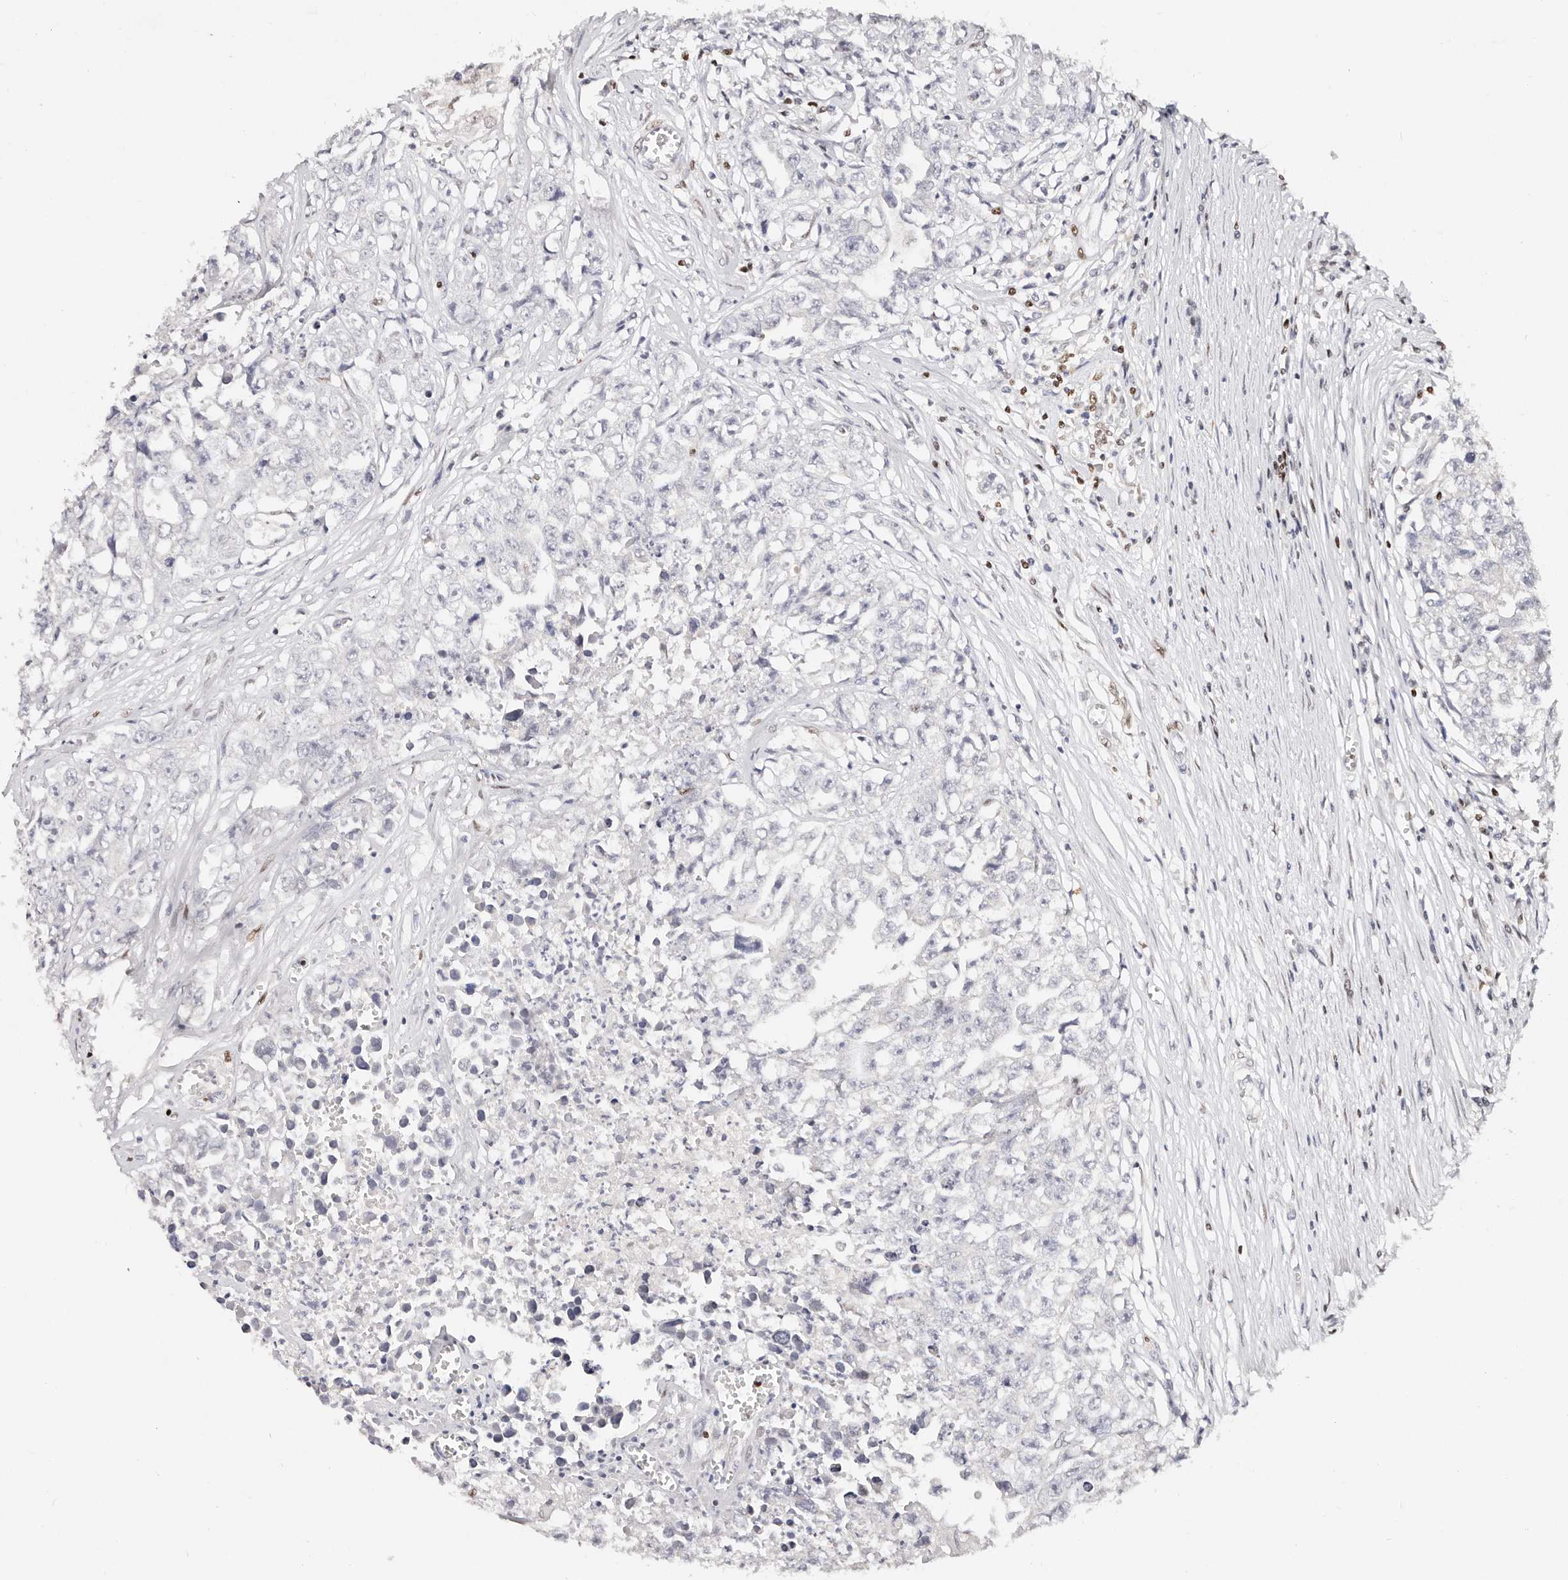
{"staining": {"intensity": "negative", "quantity": "none", "location": "none"}, "tissue": "testis cancer", "cell_type": "Tumor cells", "image_type": "cancer", "snomed": [{"axis": "morphology", "description": "Seminoma, NOS"}, {"axis": "morphology", "description": "Carcinoma, Embryonal, NOS"}, {"axis": "topography", "description": "Testis"}], "caption": "The photomicrograph exhibits no significant staining in tumor cells of testis seminoma.", "gene": "IQGAP3", "patient": {"sex": "male", "age": 43}}